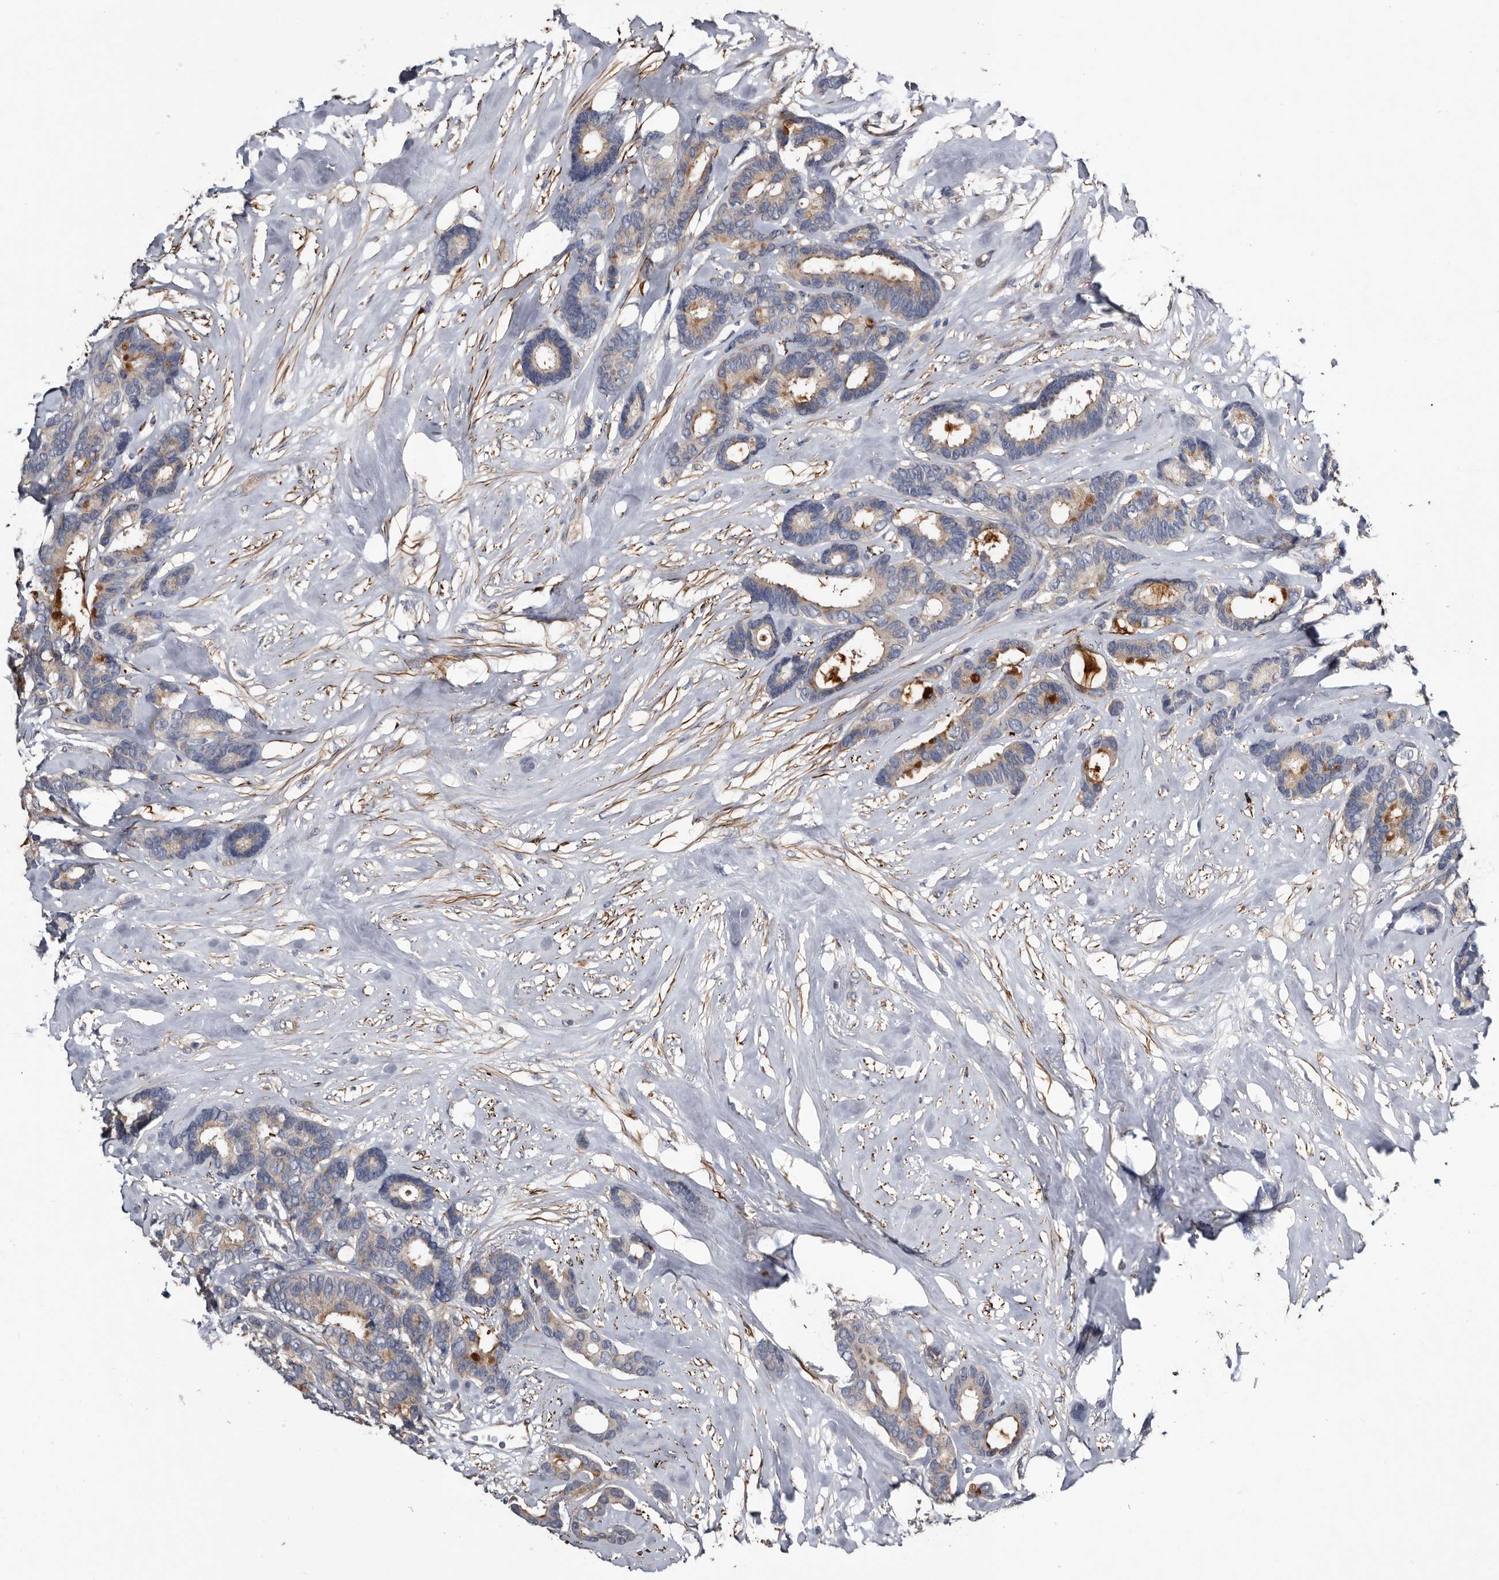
{"staining": {"intensity": "moderate", "quantity": "<25%", "location": "cytoplasmic/membranous"}, "tissue": "breast cancer", "cell_type": "Tumor cells", "image_type": "cancer", "snomed": [{"axis": "morphology", "description": "Duct carcinoma"}, {"axis": "topography", "description": "Breast"}], "caption": "IHC of human invasive ductal carcinoma (breast) displays low levels of moderate cytoplasmic/membranous expression in about <25% of tumor cells.", "gene": "IARS1", "patient": {"sex": "female", "age": 87}}